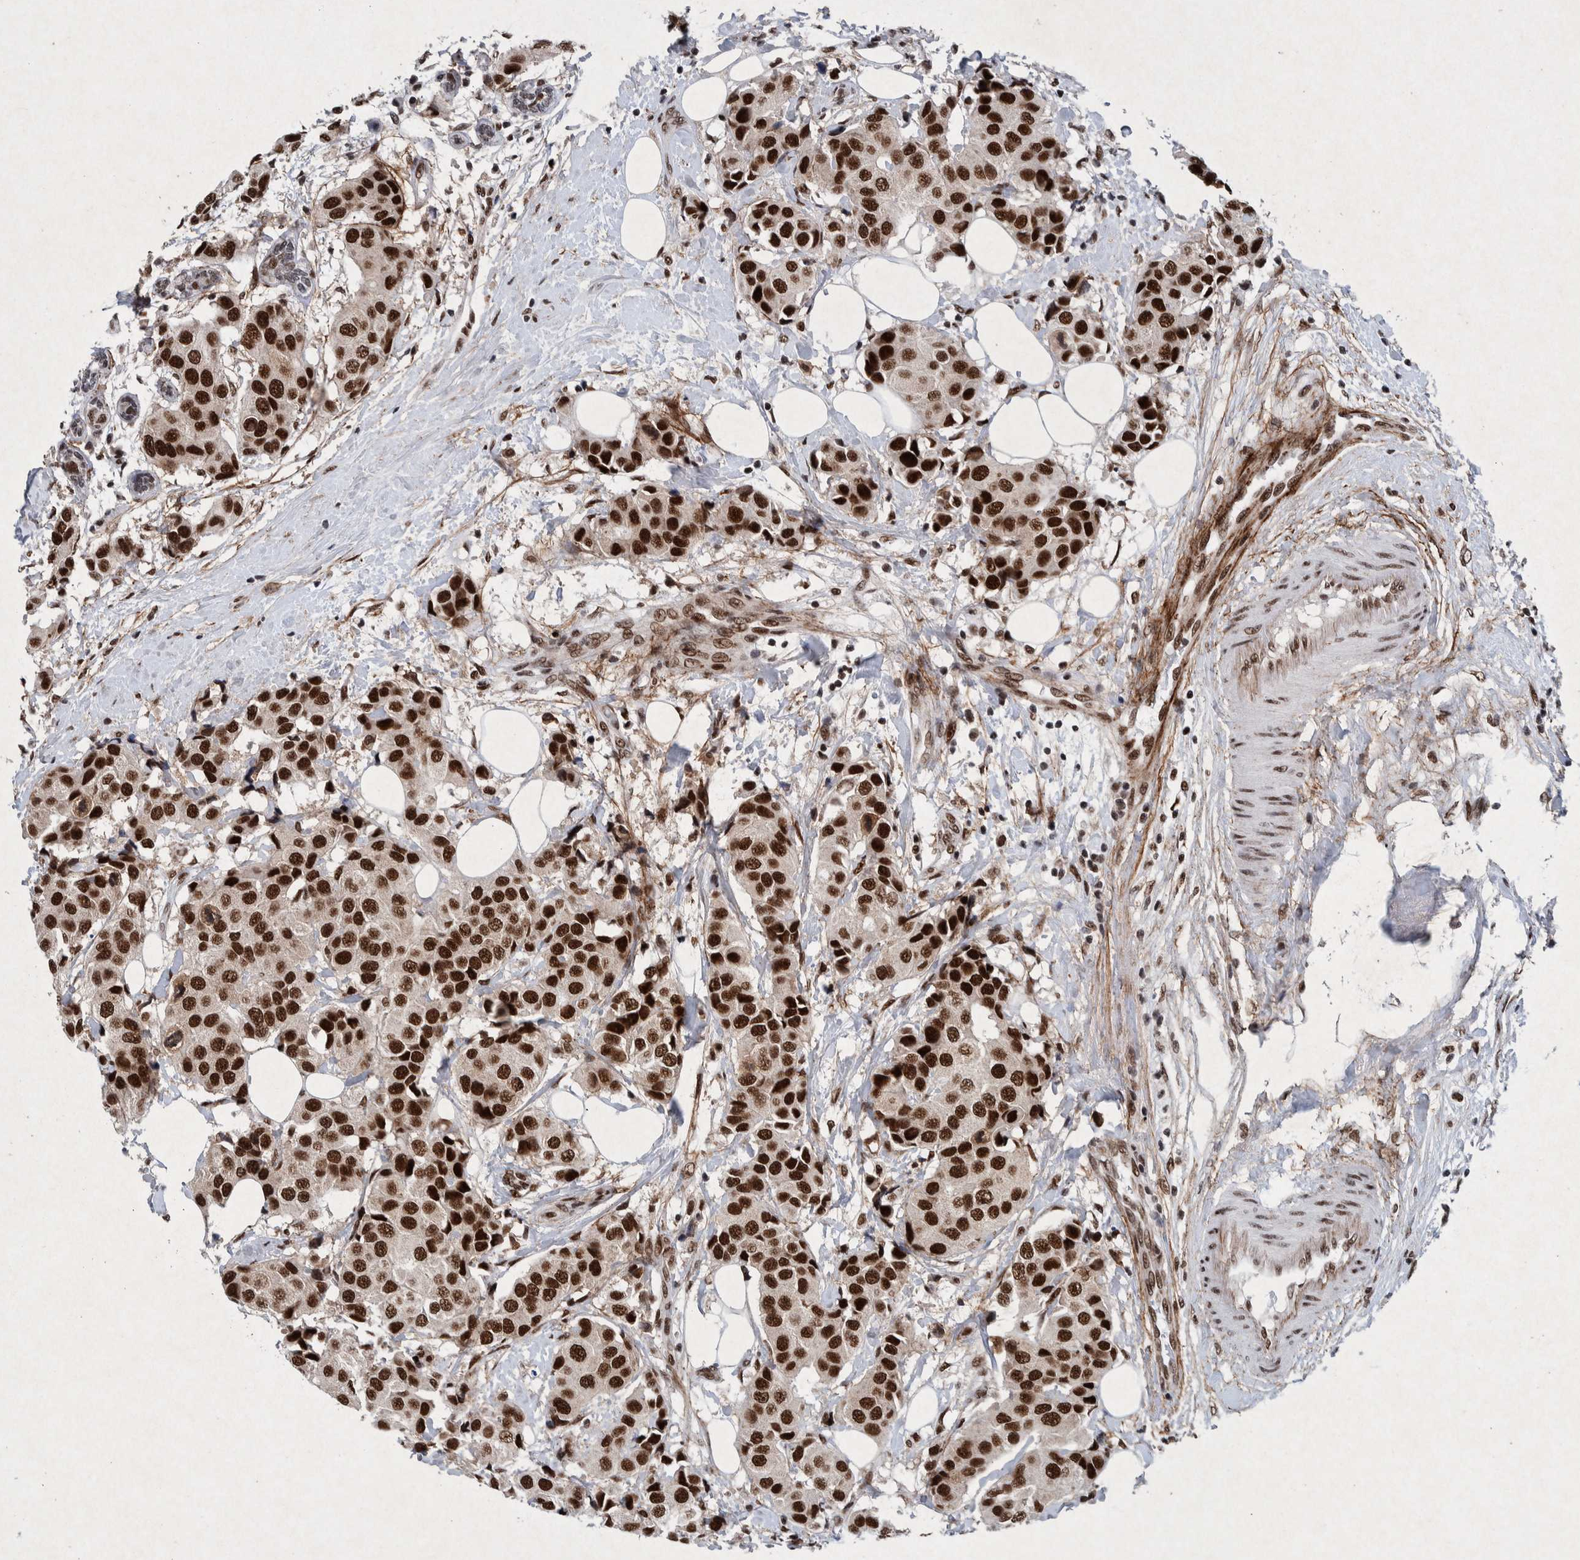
{"staining": {"intensity": "strong", "quantity": ">75%", "location": "nuclear"}, "tissue": "breast cancer", "cell_type": "Tumor cells", "image_type": "cancer", "snomed": [{"axis": "morphology", "description": "Normal tissue, NOS"}, {"axis": "morphology", "description": "Duct carcinoma"}, {"axis": "topography", "description": "Breast"}], "caption": "Protein expression analysis of human breast intraductal carcinoma reveals strong nuclear expression in about >75% of tumor cells.", "gene": "TAF10", "patient": {"sex": "female", "age": 39}}